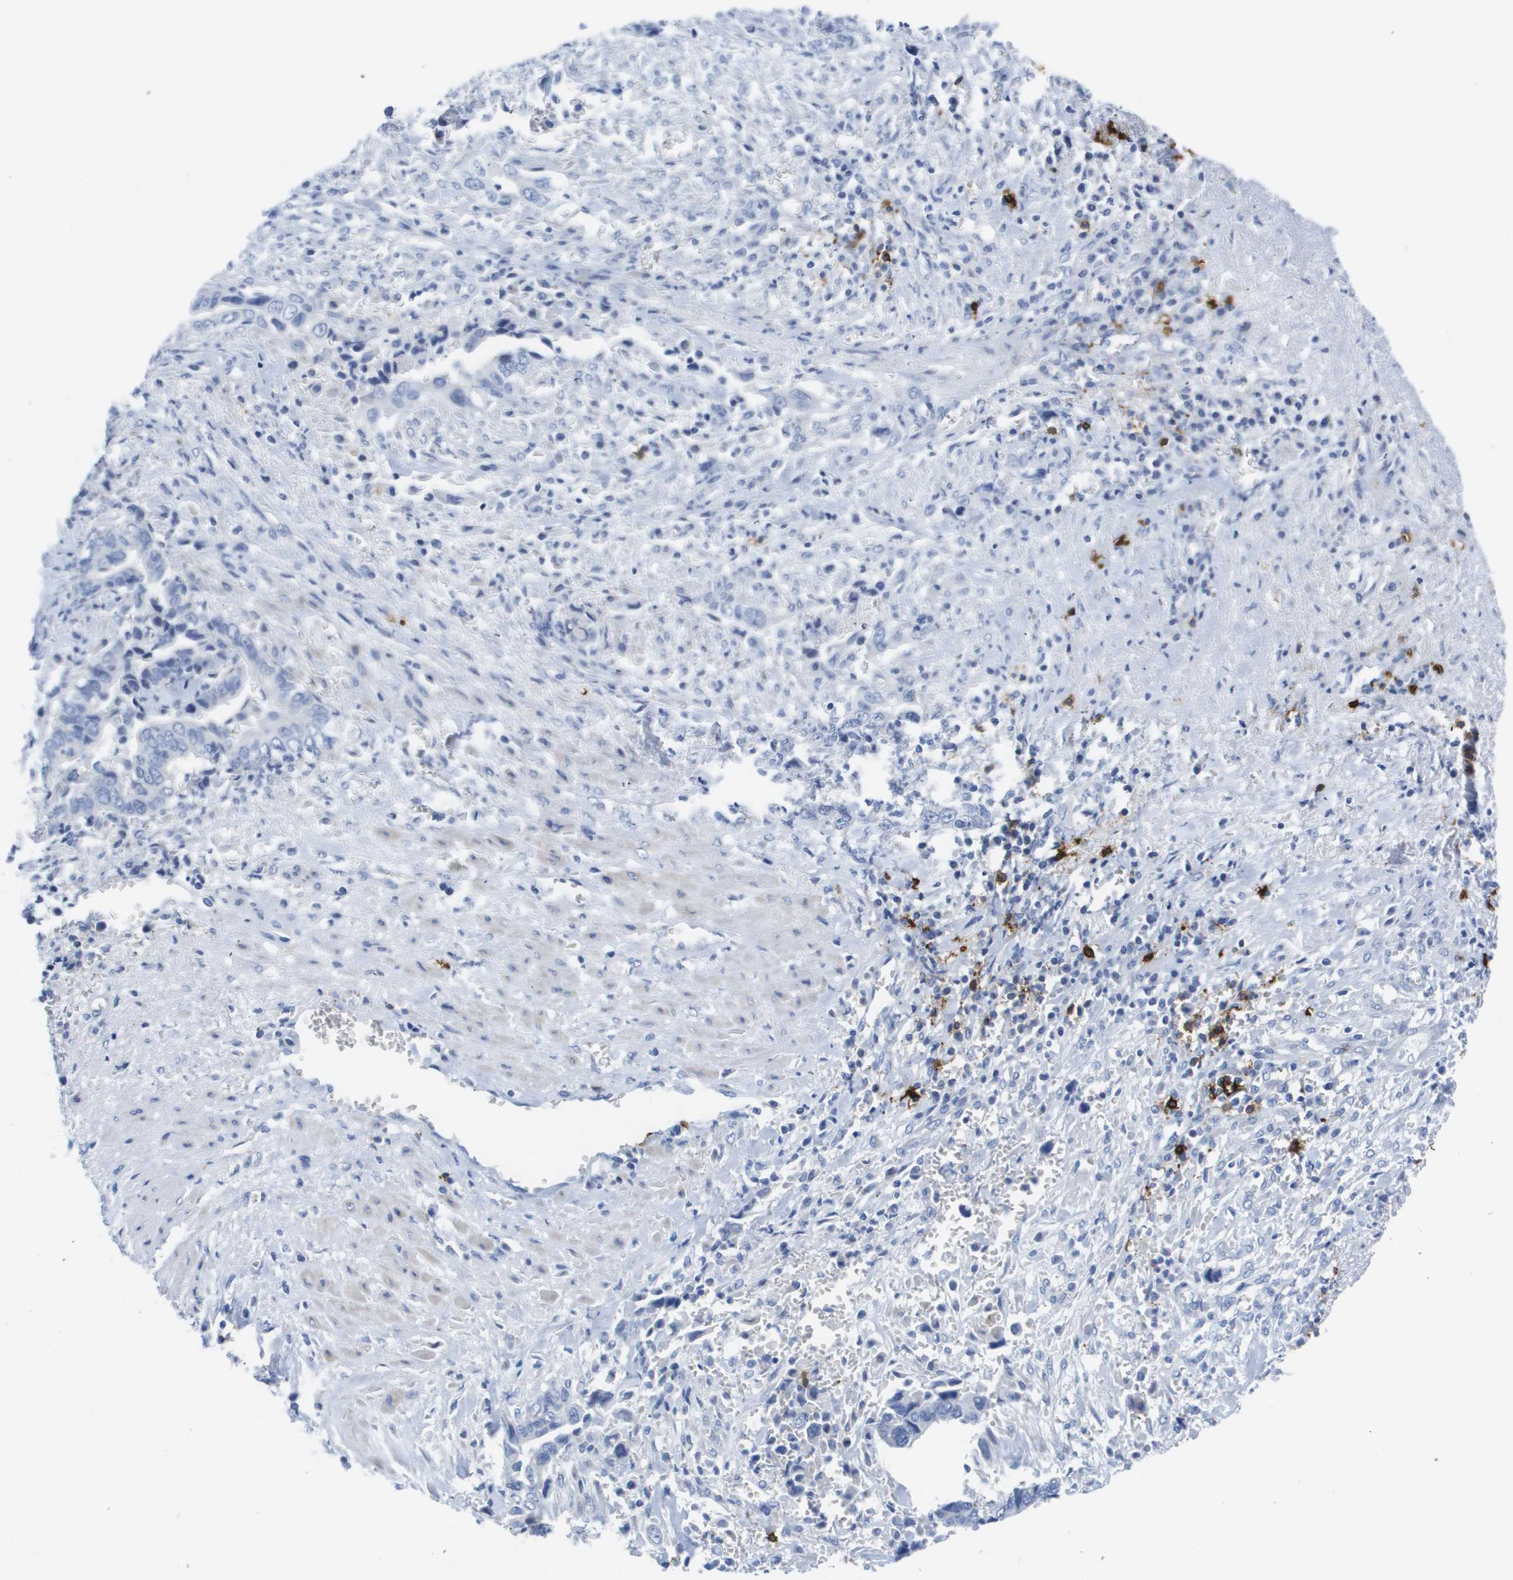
{"staining": {"intensity": "negative", "quantity": "none", "location": "none"}, "tissue": "liver cancer", "cell_type": "Tumor cells", "image_type": "cancer", "snomed": [{"axis": "morphology", "description": "Cholangiocarcinoma"}, {"axis": "topography", "description": "Liver"}], "caption": "Immunohistochemical staining of human liver cancer (cholangiocarcinoma) shows no significant staining in tumor cells.", "gene": "MS4A1", "patient": {"sex": "female", "age": 79}}